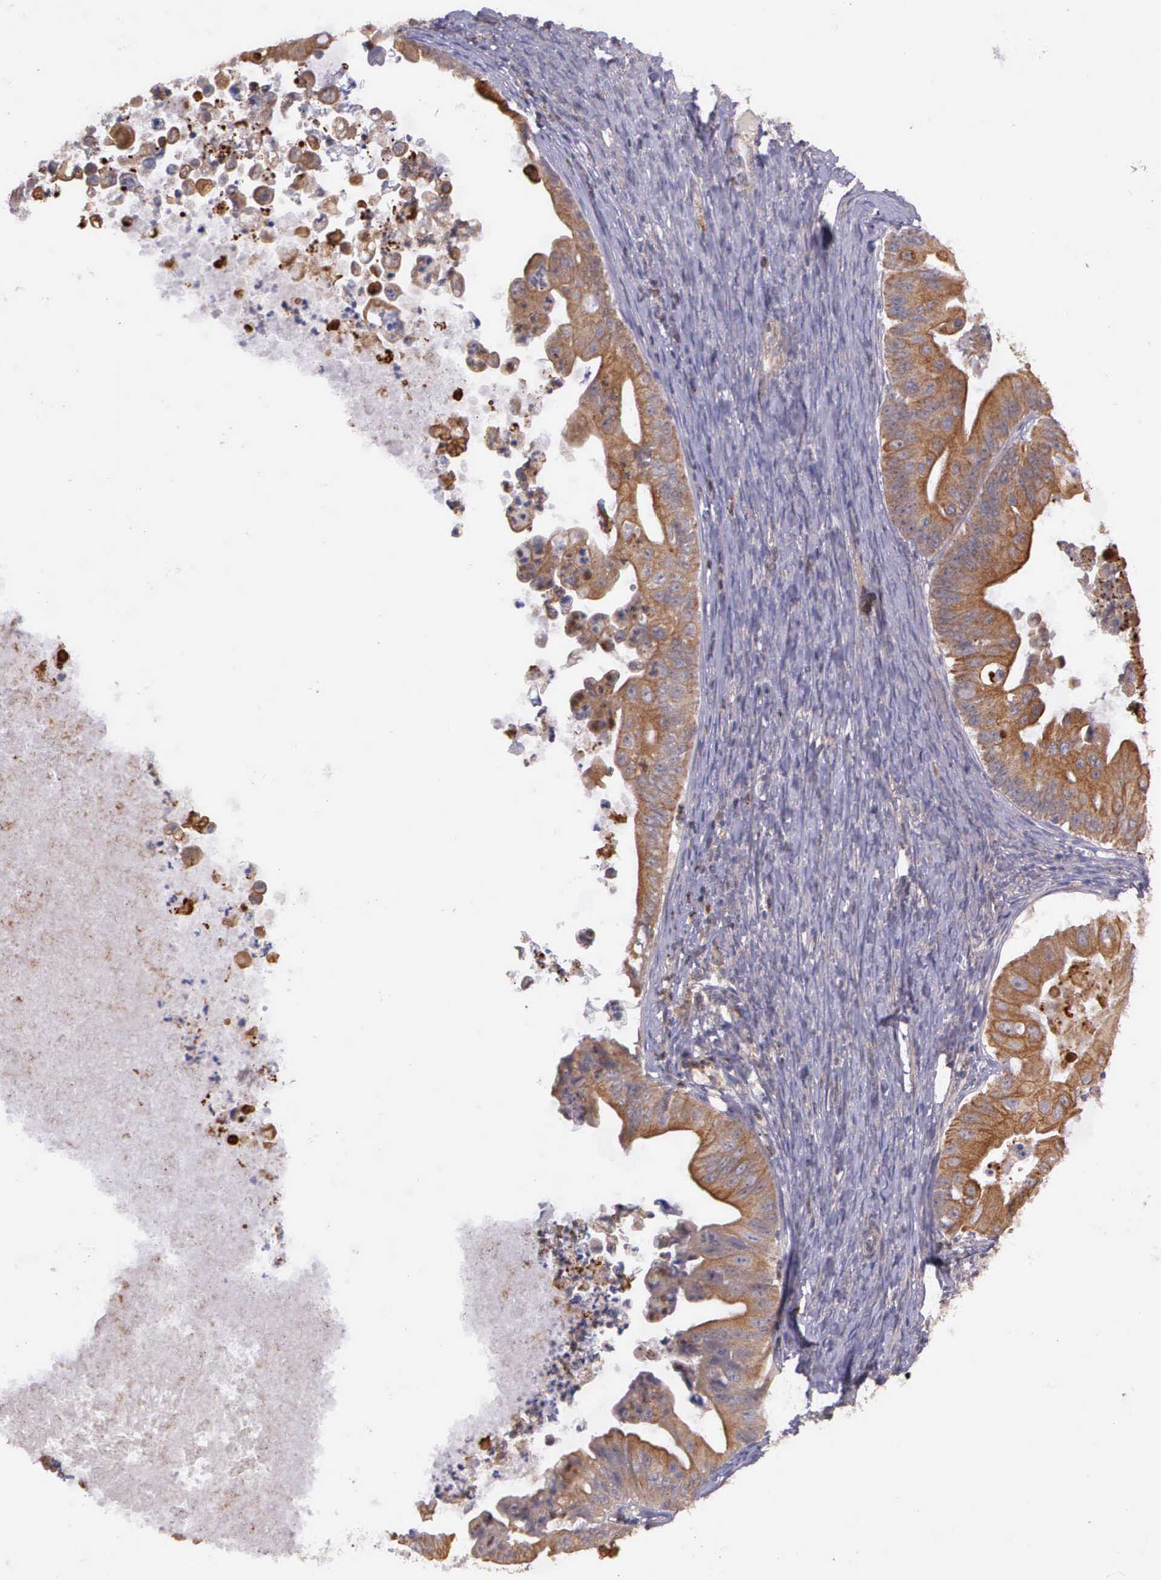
{"staining": {"intensity": "strong", "quantity": ">75%", "location": "cytoplasmic/membranous"}, "tissue": "ovarian cancer", "cell_type": "Tumor cells", "image_type": "cancer", "snomed": [{"axis": "morphology", "description": "Cystadenocarcinoma, mucinous, NOS"}, {"axis": "topography", "description": "Ovary"}], "caption": "The photomicrograph shows a brown stain indicating the presence of a protein in the cytoplasmic/membranous of tumor cells in ovarian cancer (mucinous cystadenocarcinoma). (DAB (3,3'-diaminobenzidine) IHC, brown staining for protein, blue staining for nuclei).", "gene": "PRICKLE3", "patient": {"sex": "female", "age": 37}}